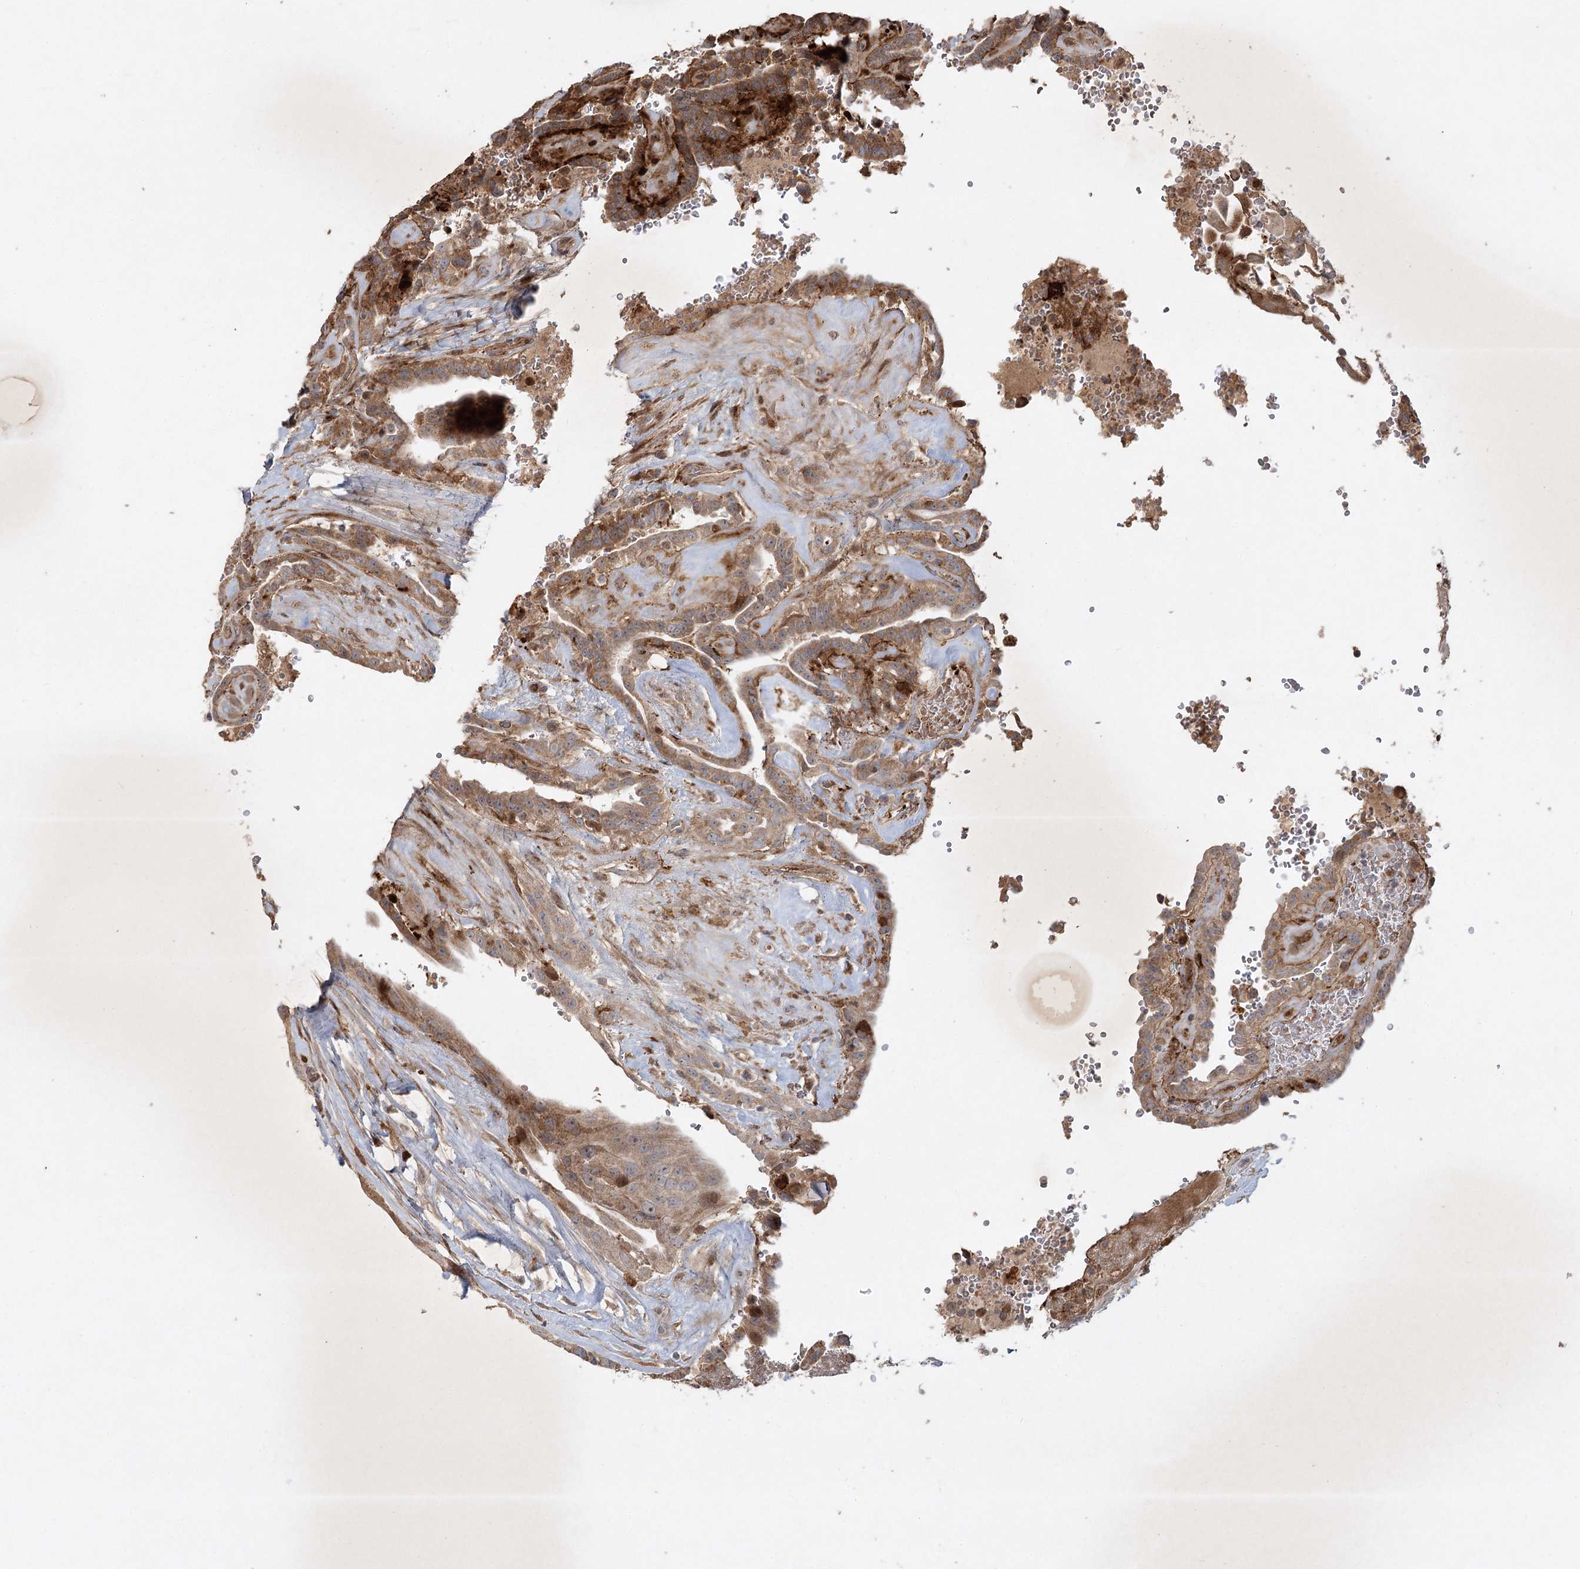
{"staining": {"intensity": "moderate", "quantity": ">75%", "location": "cytoplasmic/membranous"}, "tissue": "thyroid cancer", "cell_type": "Tumor cells", "image_type": "cancer", "snomed": [{"axis": "morphology", "description": "Papillary adenocarcinoma, NOS"}, {"axis": "topography", "description": "Thyroid gland"}], "caption": "DAB immunohistochemical staining of human thyroid cancer shows moderate cytoplasmic/membranous protein staining in approximately >75% of tumor cells.", "gene": "KBTBD4", "patient": {"sex": "male", "age": 77}}